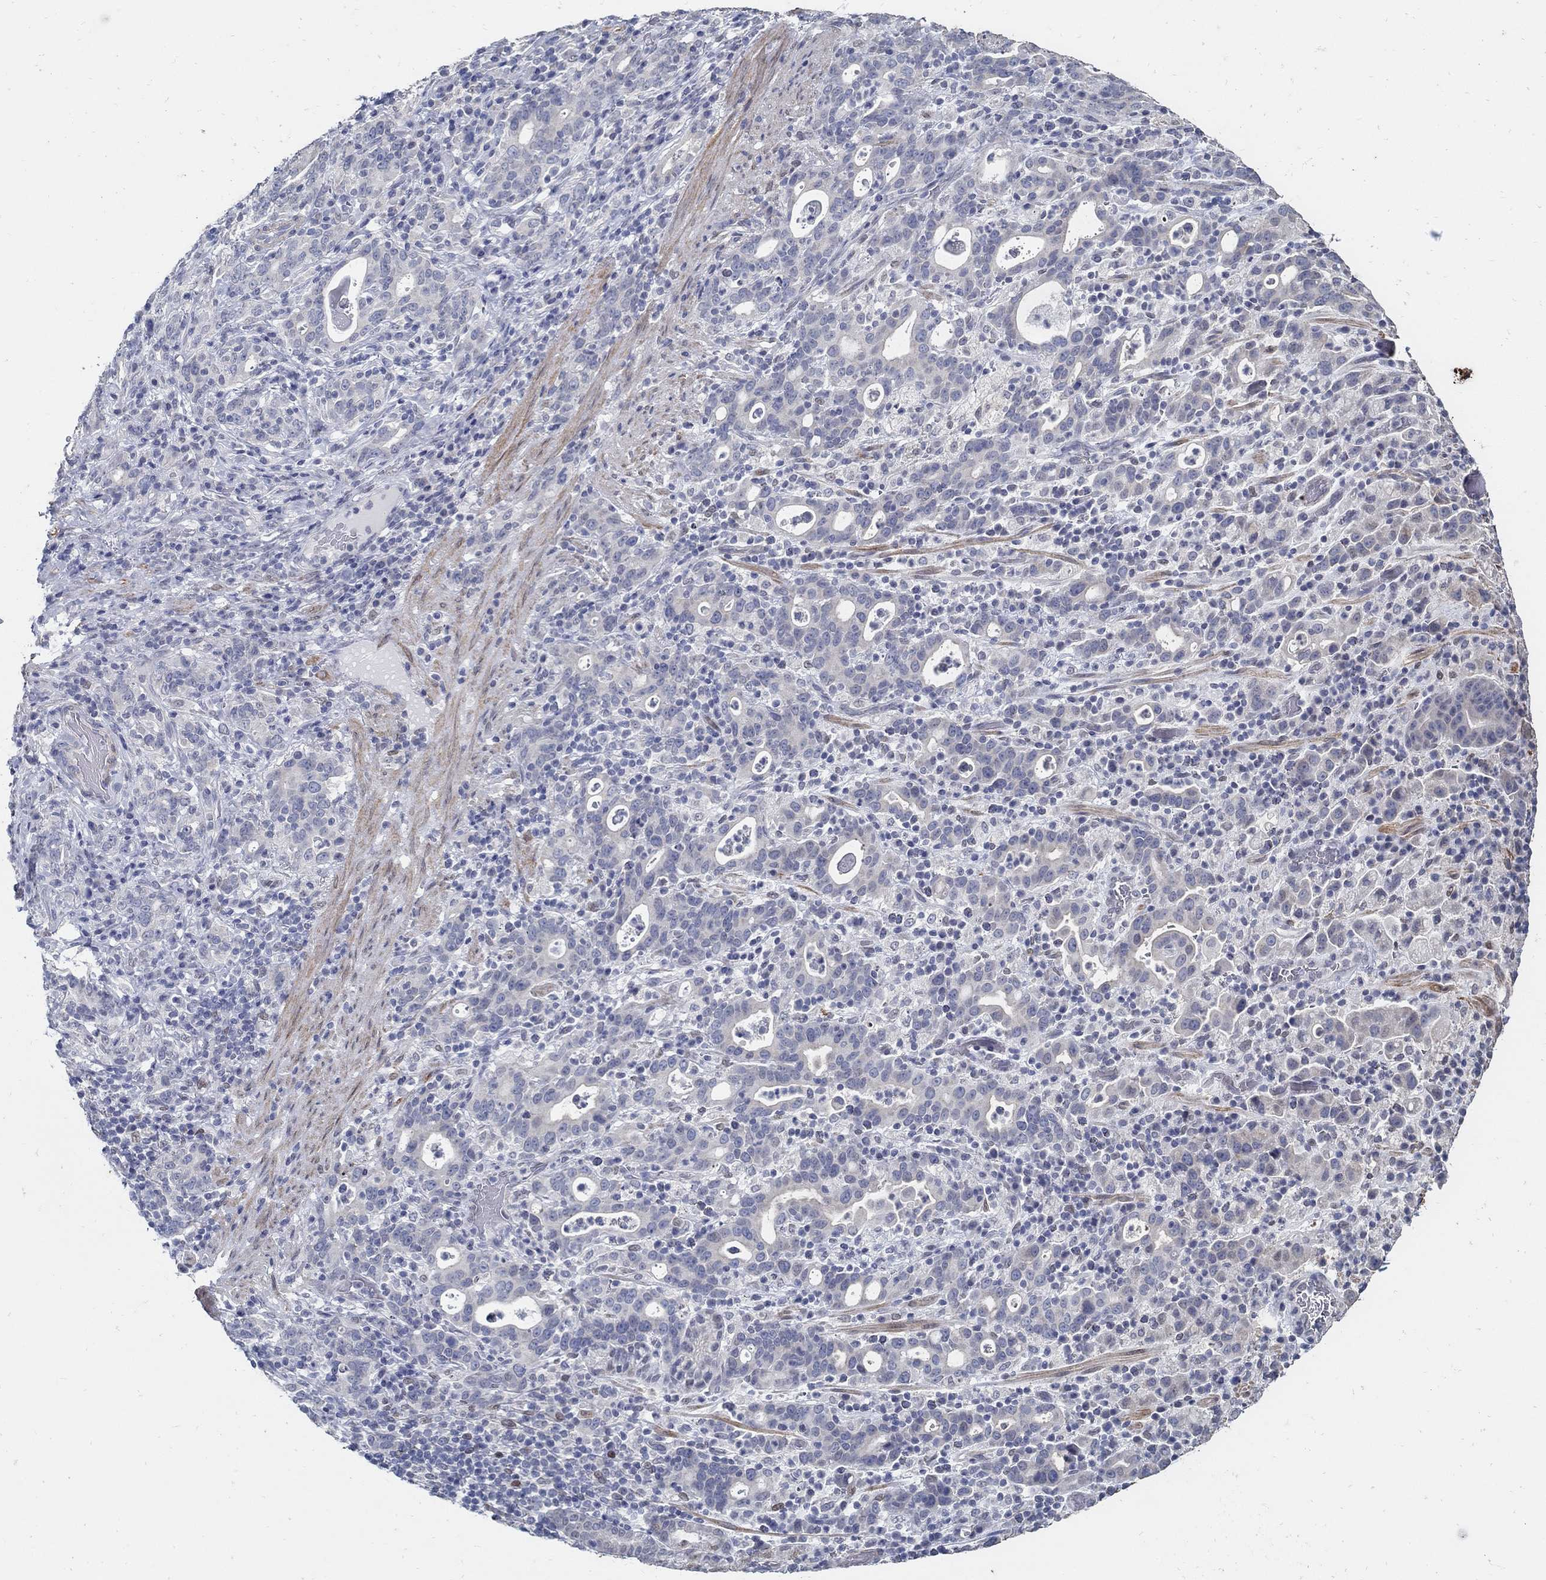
{"staining": {"intensity": "negative", "quantity": "none", "location": "none"}, "tissue": "stomach cancer", "cell_type": "Tumor cells", "image_type": "cancer", "snomed": [{"axis": "morphology", "description": "Adenocarcinoma, NOS"}, {"axis": "topography", "description": "Stomach"}], "caption": "A high-resolution image shows IHC staining of stomach cancer, which reveals no significant expression in tumor cells. (DAB immunohistochemistry (IHC) with hematoxylin counter stain).", "gene": "USP29", "patient": {"sex": "male", "age": 79}}